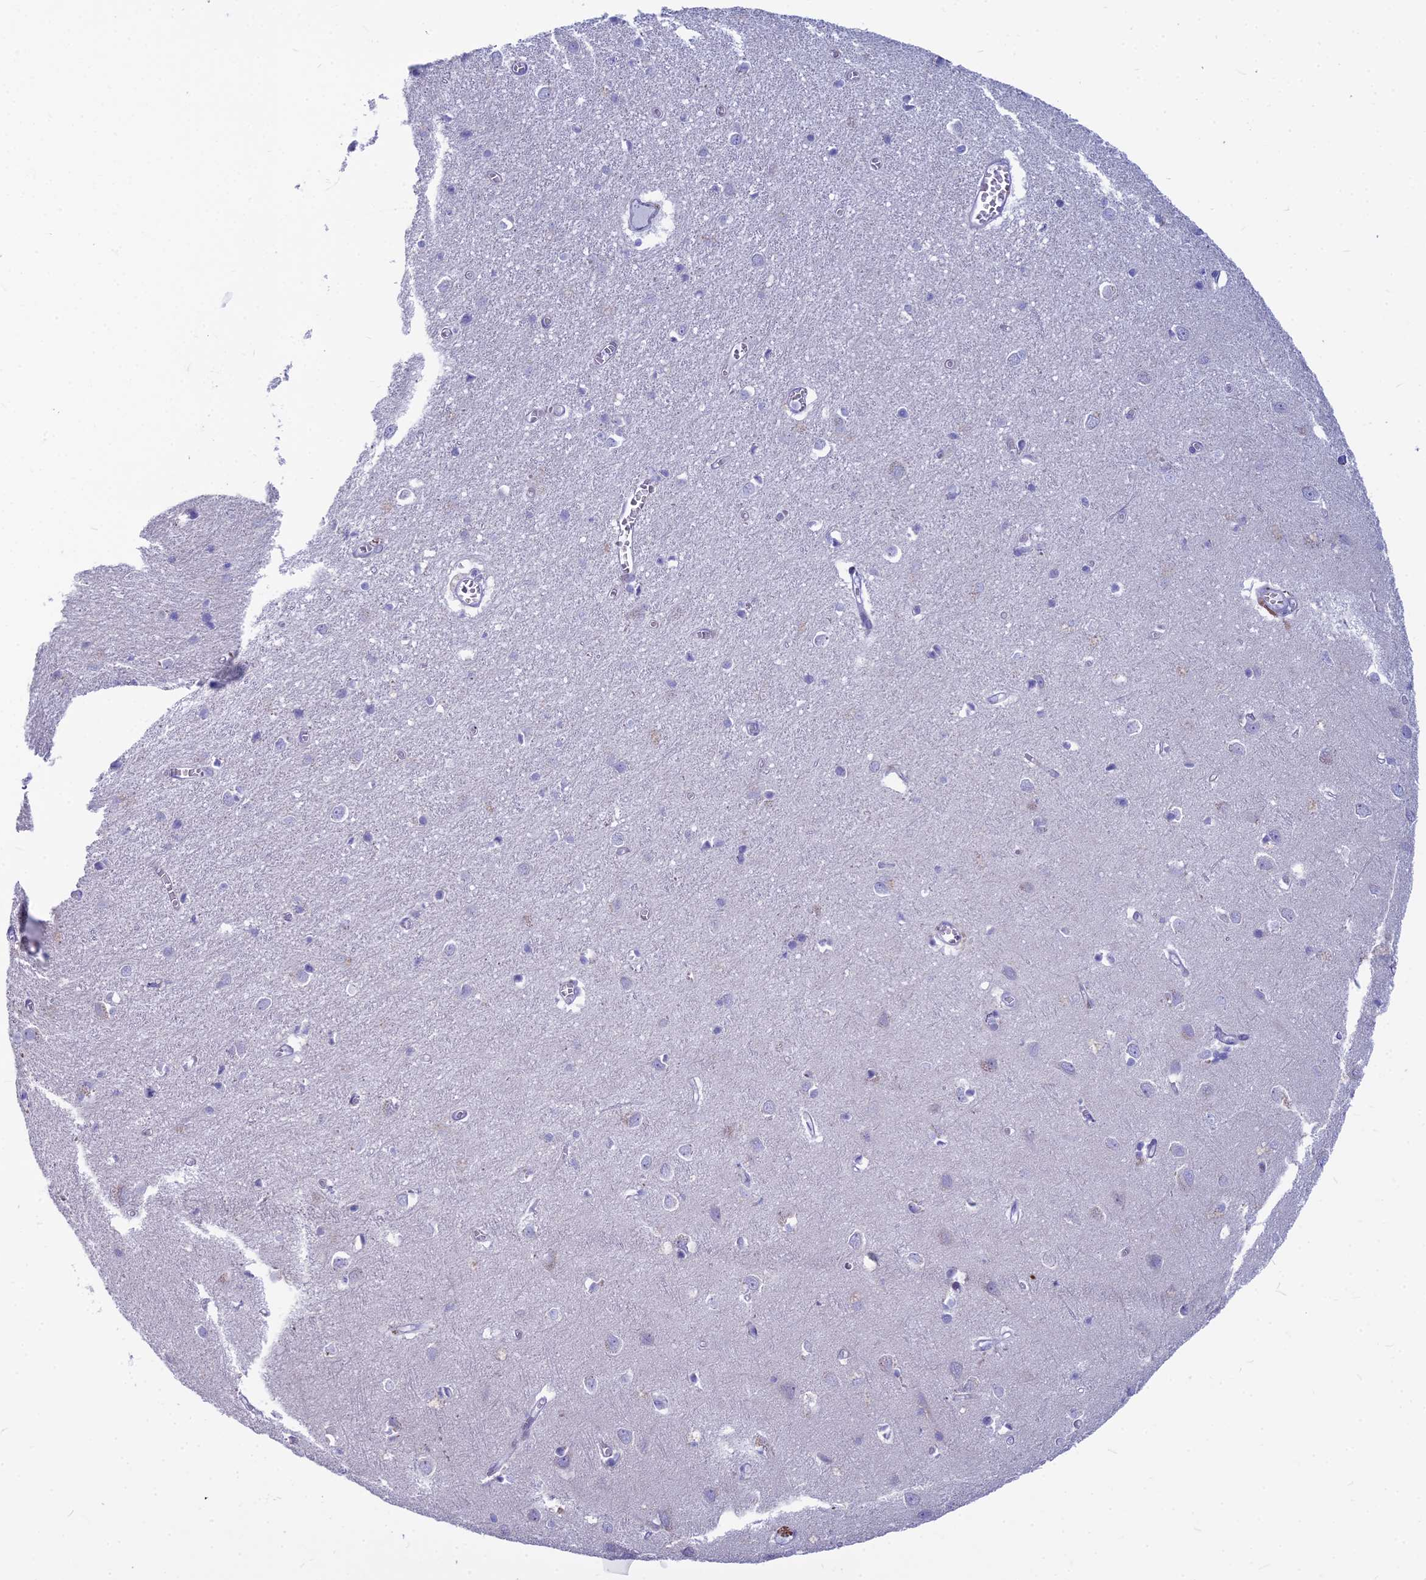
{"staining": {"intensity": "negative", "quantity": "none", "location": "none"}, "tissue": "cerebral cortex", "cell_type": "Endothelial cells", "image_type": "normal", "snomed": [{"axis": "morphology", "description": "Normal tissue, NOS"}, {"axis": "topography", "description": "Cerebral cortex"}], "caption": "Immunohistochemistry photomicrograph of benign cerebral cortex stained for a protein (brown), which reveals no staining in endothelial cells.", "gene": "ENSG00000285920", "patient": {"sex": "female", "age": 64}}